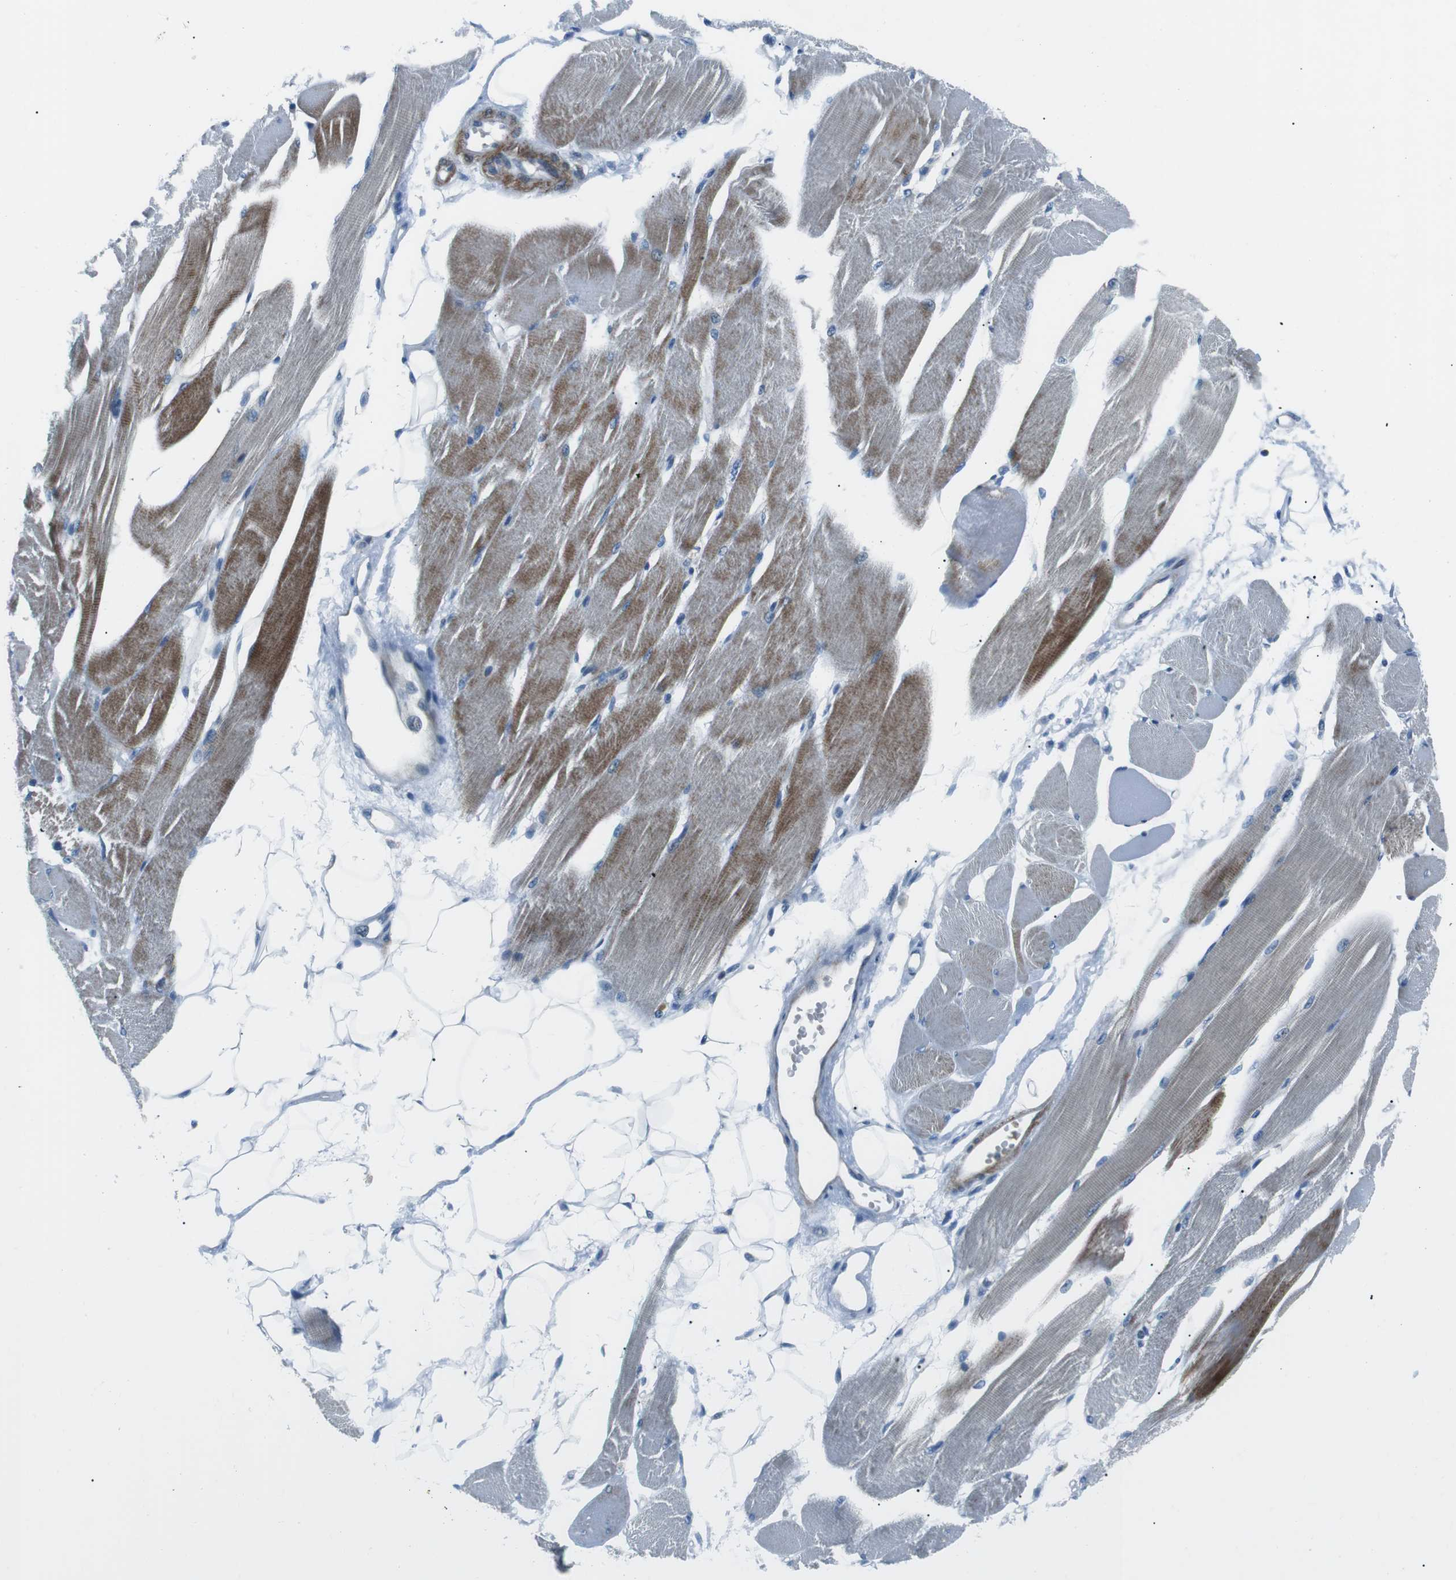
{"staining": {"intensity": "moderate", "quantity": "25%-75%", "location": "cytoplasmic/membranous"}, "tissue": "skeletal muscle", "cell_type": "Myocytes", "image_type": "normal", "snomed": [{"axis": "morphology", "description": "Normal tissue, NOS"}, {"axis": "topography", "description": "Skeletal muscle"}, {"axis": "topography", "description": "Peripheral nerve tissue"}], "caption": "Immunohistochemical staining of normal skeletal muscle shows medium levels of moderate cytoplasmic/membranous staining in about 25%-75% of myocytes.", "gene": "ARVCF", "patient": {"sex": "female", "age": 84}}